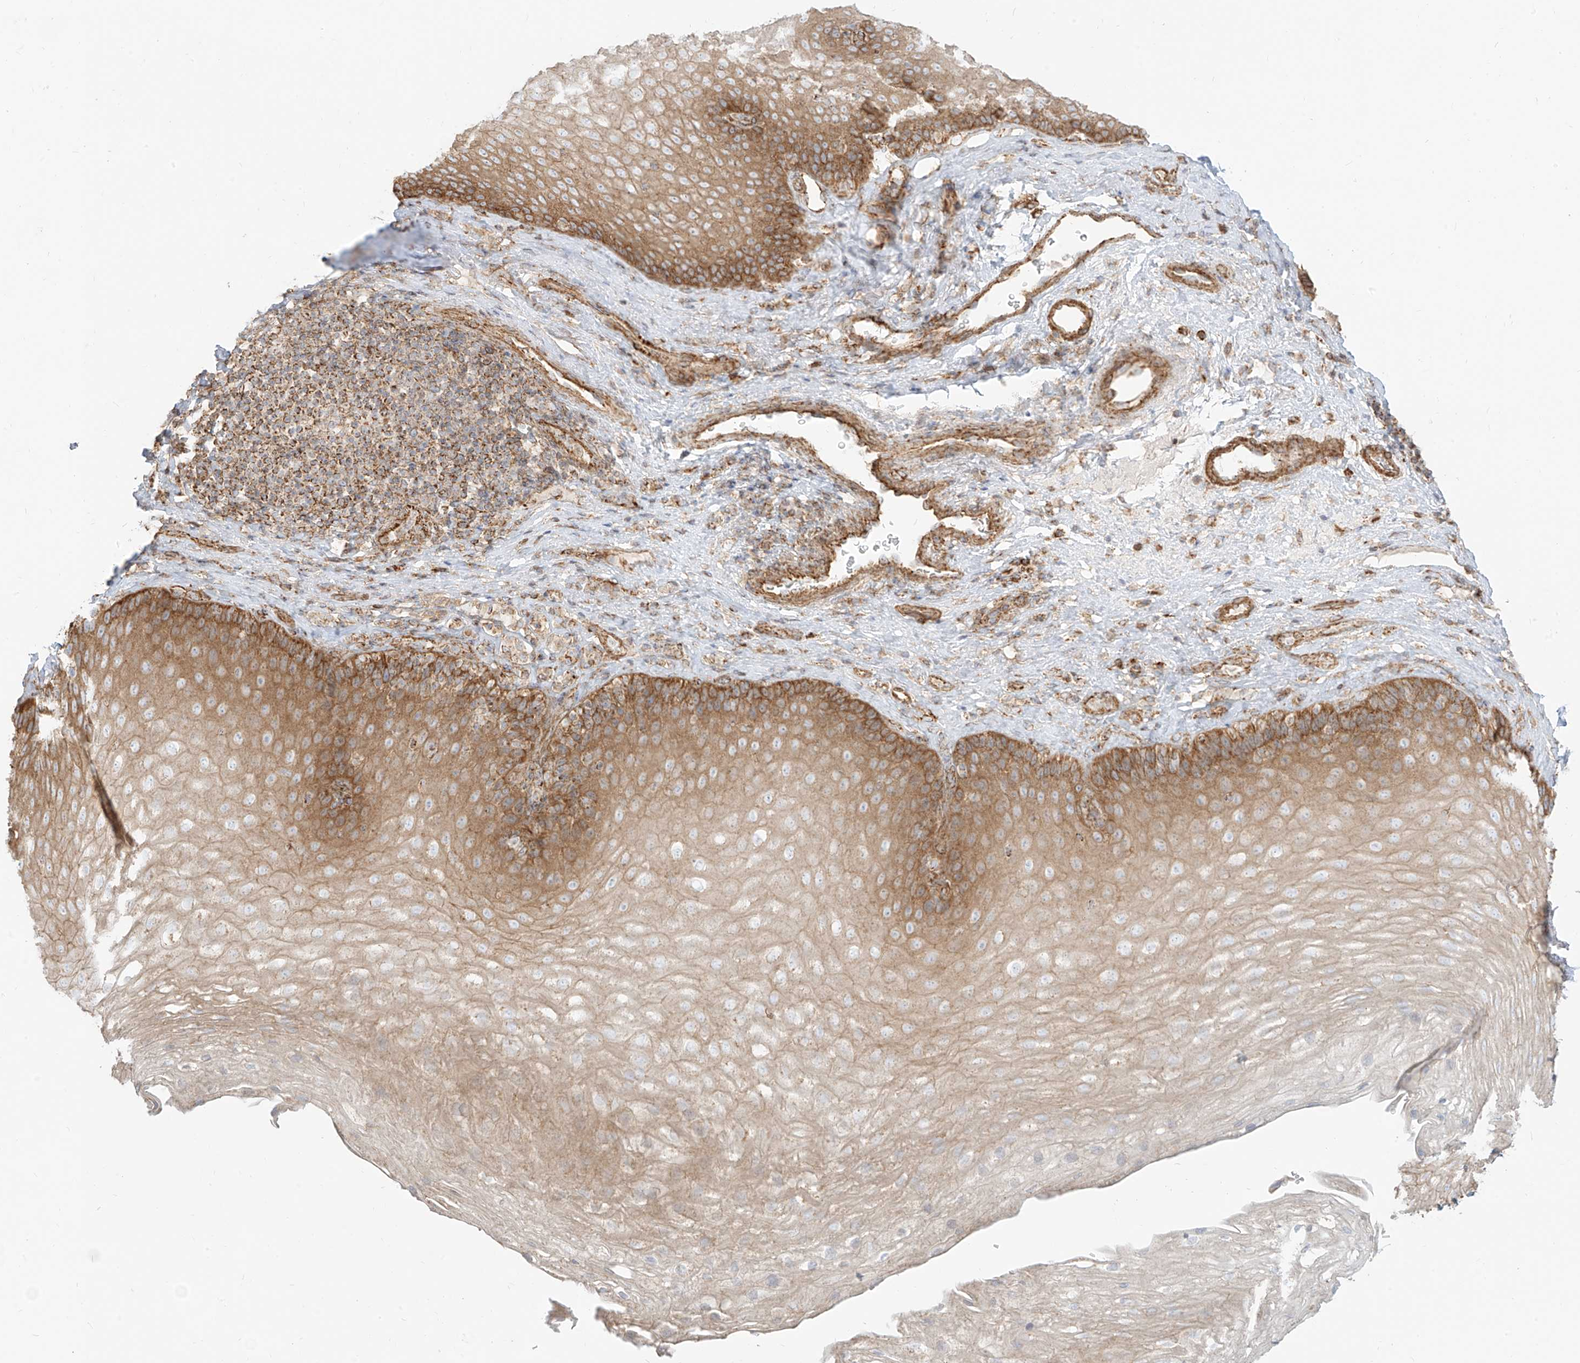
{"staining": {"intensity": "moderate", "quantity": "25%-75%", "location": "cytoplasmic/membranous"}, "tissue": "esophagus", "cell_type": "Squamous epithelial cells", "image_type": "normal", "snomed": [{"axis": "morphology", "description": "Normal tissue, NOS"}, {"axis": "topography", "description": "Esophagus"}], "caption": "Esophagus stained with a brown dye reveals moderate cytoplasmic/membranous positive staining in approximately 25%-75% of squamous epithelial cells.", "gene": "PLCL1", "patient": {"sex": "female", "age": 66}}